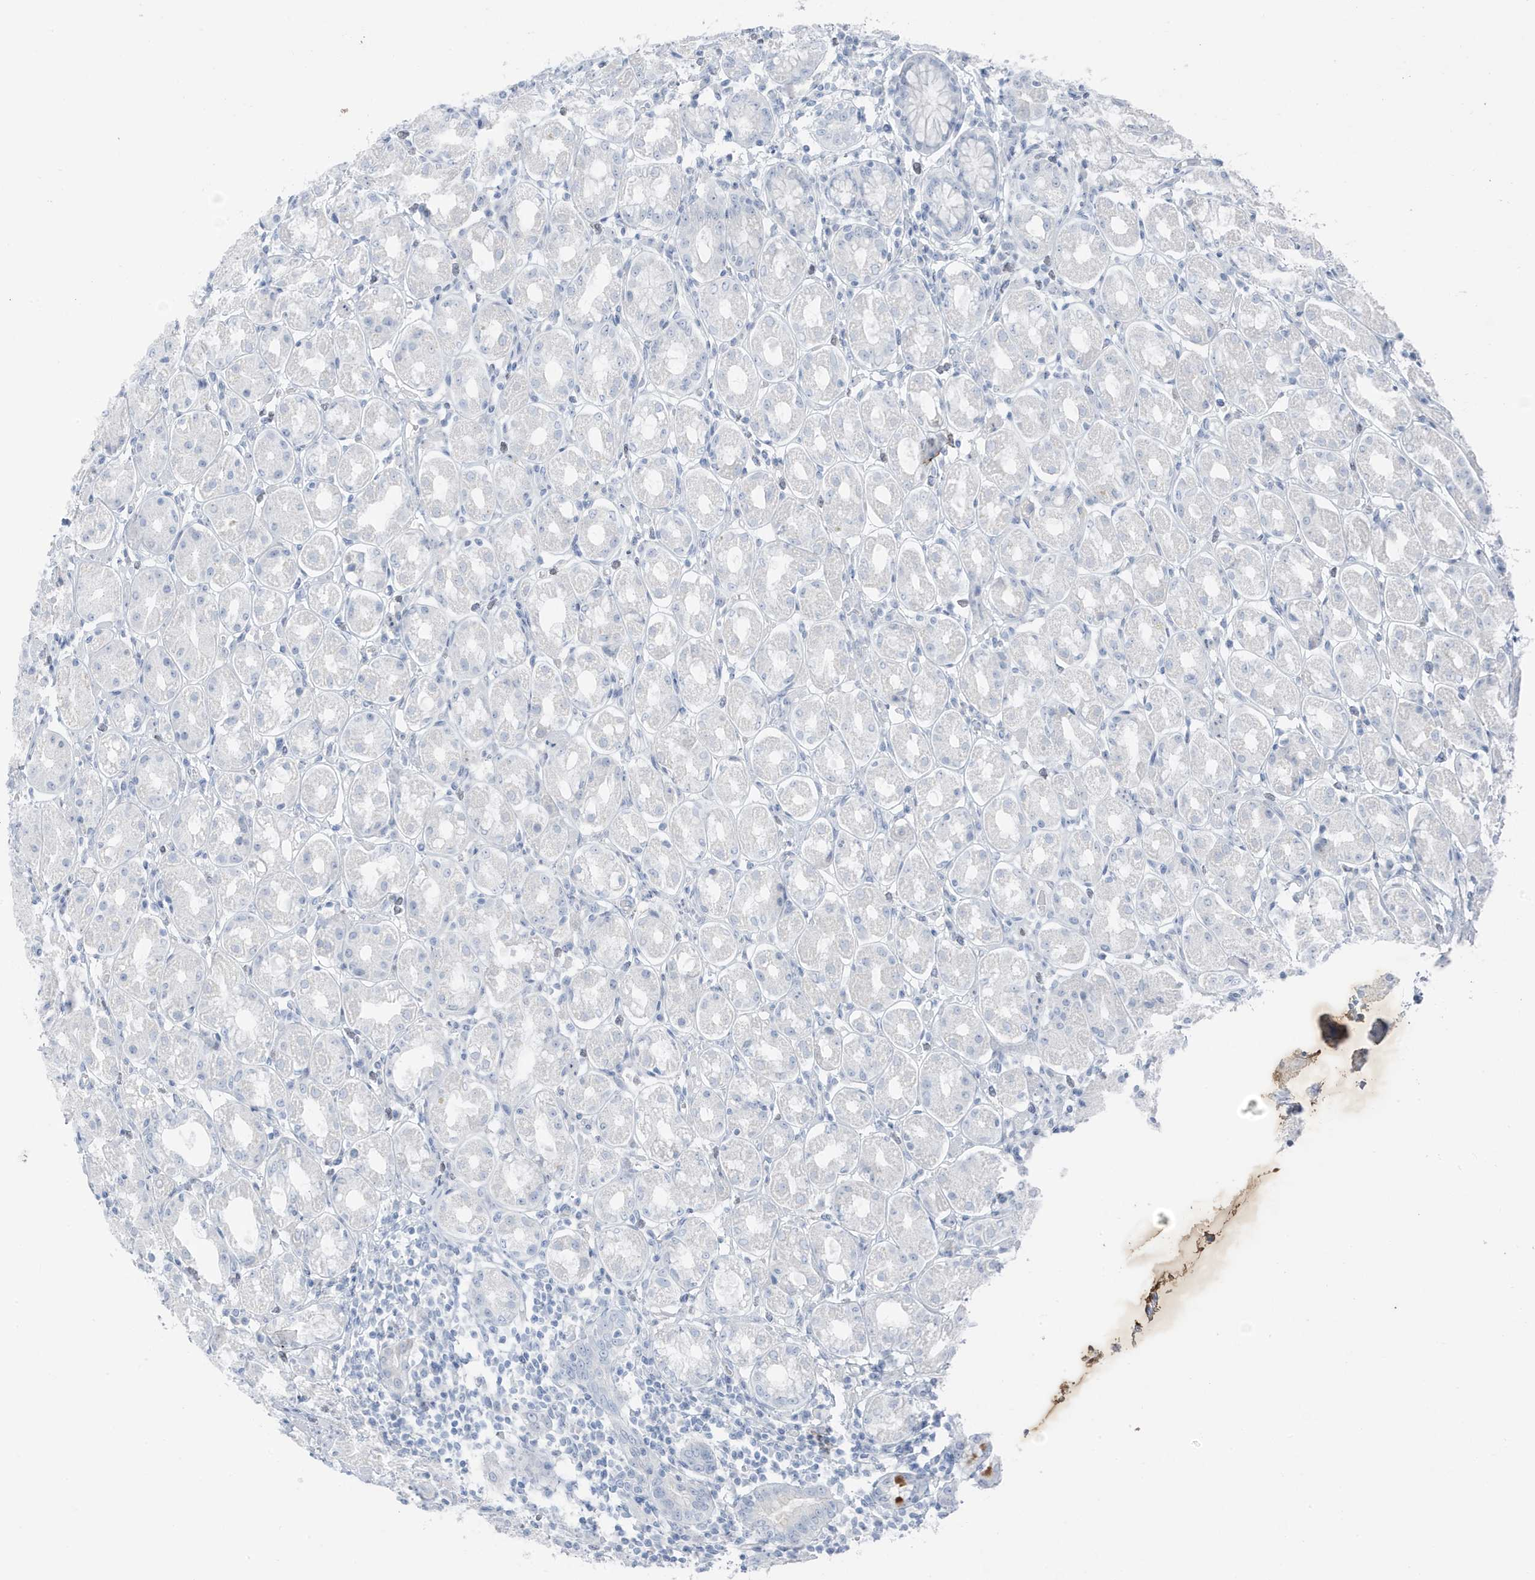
{"staining": {"intensity": "negative", "quantity": "none", "location": "none"}, "tissue": "stomach", "cell_type": "Glandular cells", "image_type": "normal", "snomed": [{"axis": "morphology", "description": "Normal tissue, NOS"}, {"axis": "topography", "description": "Stomach"}, {"axis": "topography", "description": "Stomach, lower"}], "caption": "Human stomach stained for a protein using IHC demonstrates no positivity in glandular cells.", "gene": "ZFP64", "patient": {"sex": "female", "age": 56}}